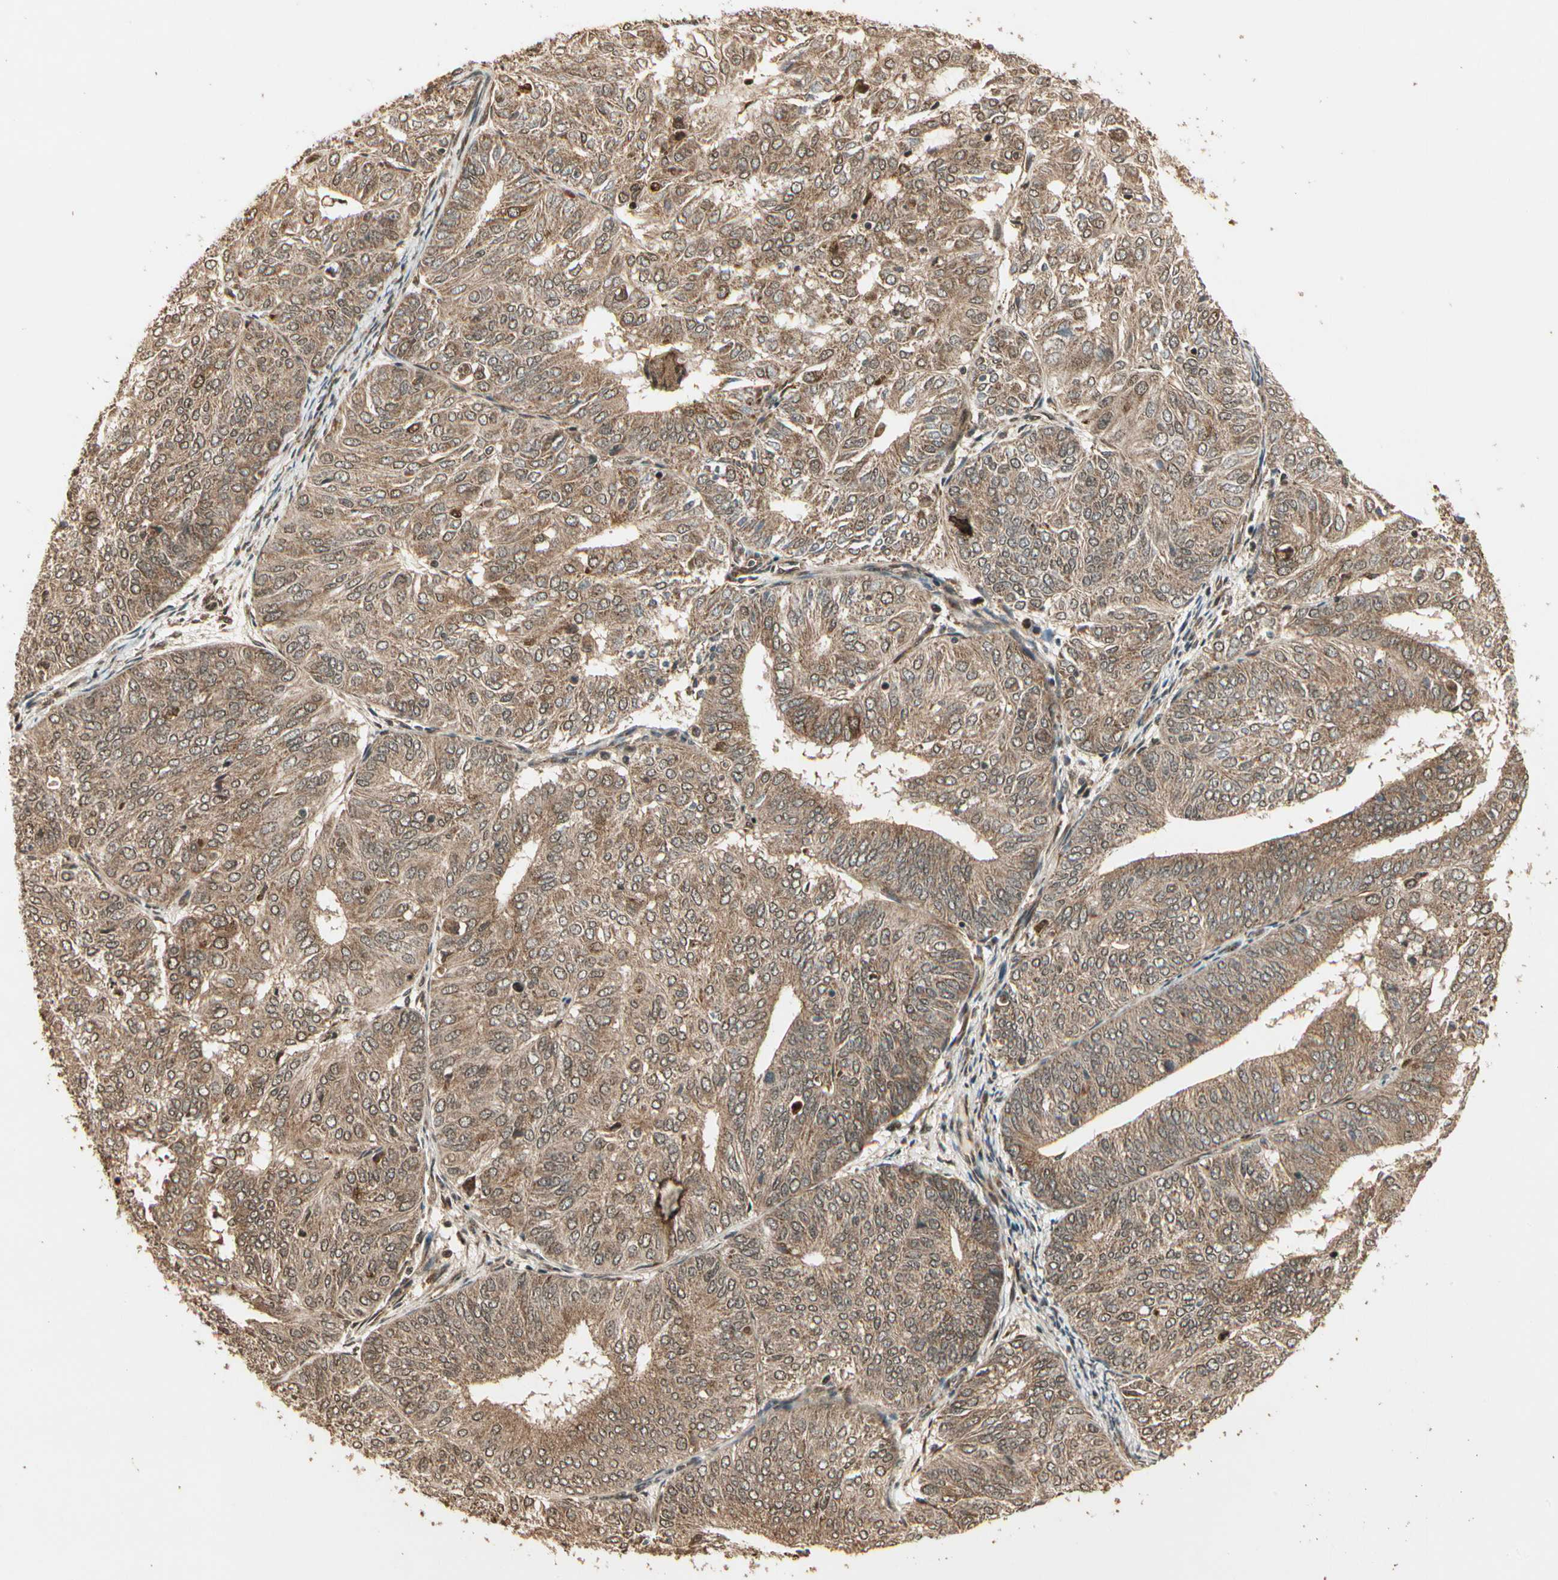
{"staining": {"intensity": "moderate", "quantity": ">75%", "location": "cytoplasmic/membranous"}, "tissue": "endometrial cancer", "cell_type": "Tumor cells", "image_type": "cancer", "snomed": [{"axis": "morphology", "description": "Adenocarcinoma, NOS"}, {"axis": "topography", "description": "Uterus"}], "caption": "Immunohistochemistry photomicrograph of neoplastic tissue: human endometrial cancer stained using IHC exhibits medium levels of moderate protein expression localized specifically in the cytoplasmic/membranous of tumor cells, appearing as a cytoplasmic/membranous brown color.", "gene": "GLUL", "patient": {"sex": "female", "age": 60}}